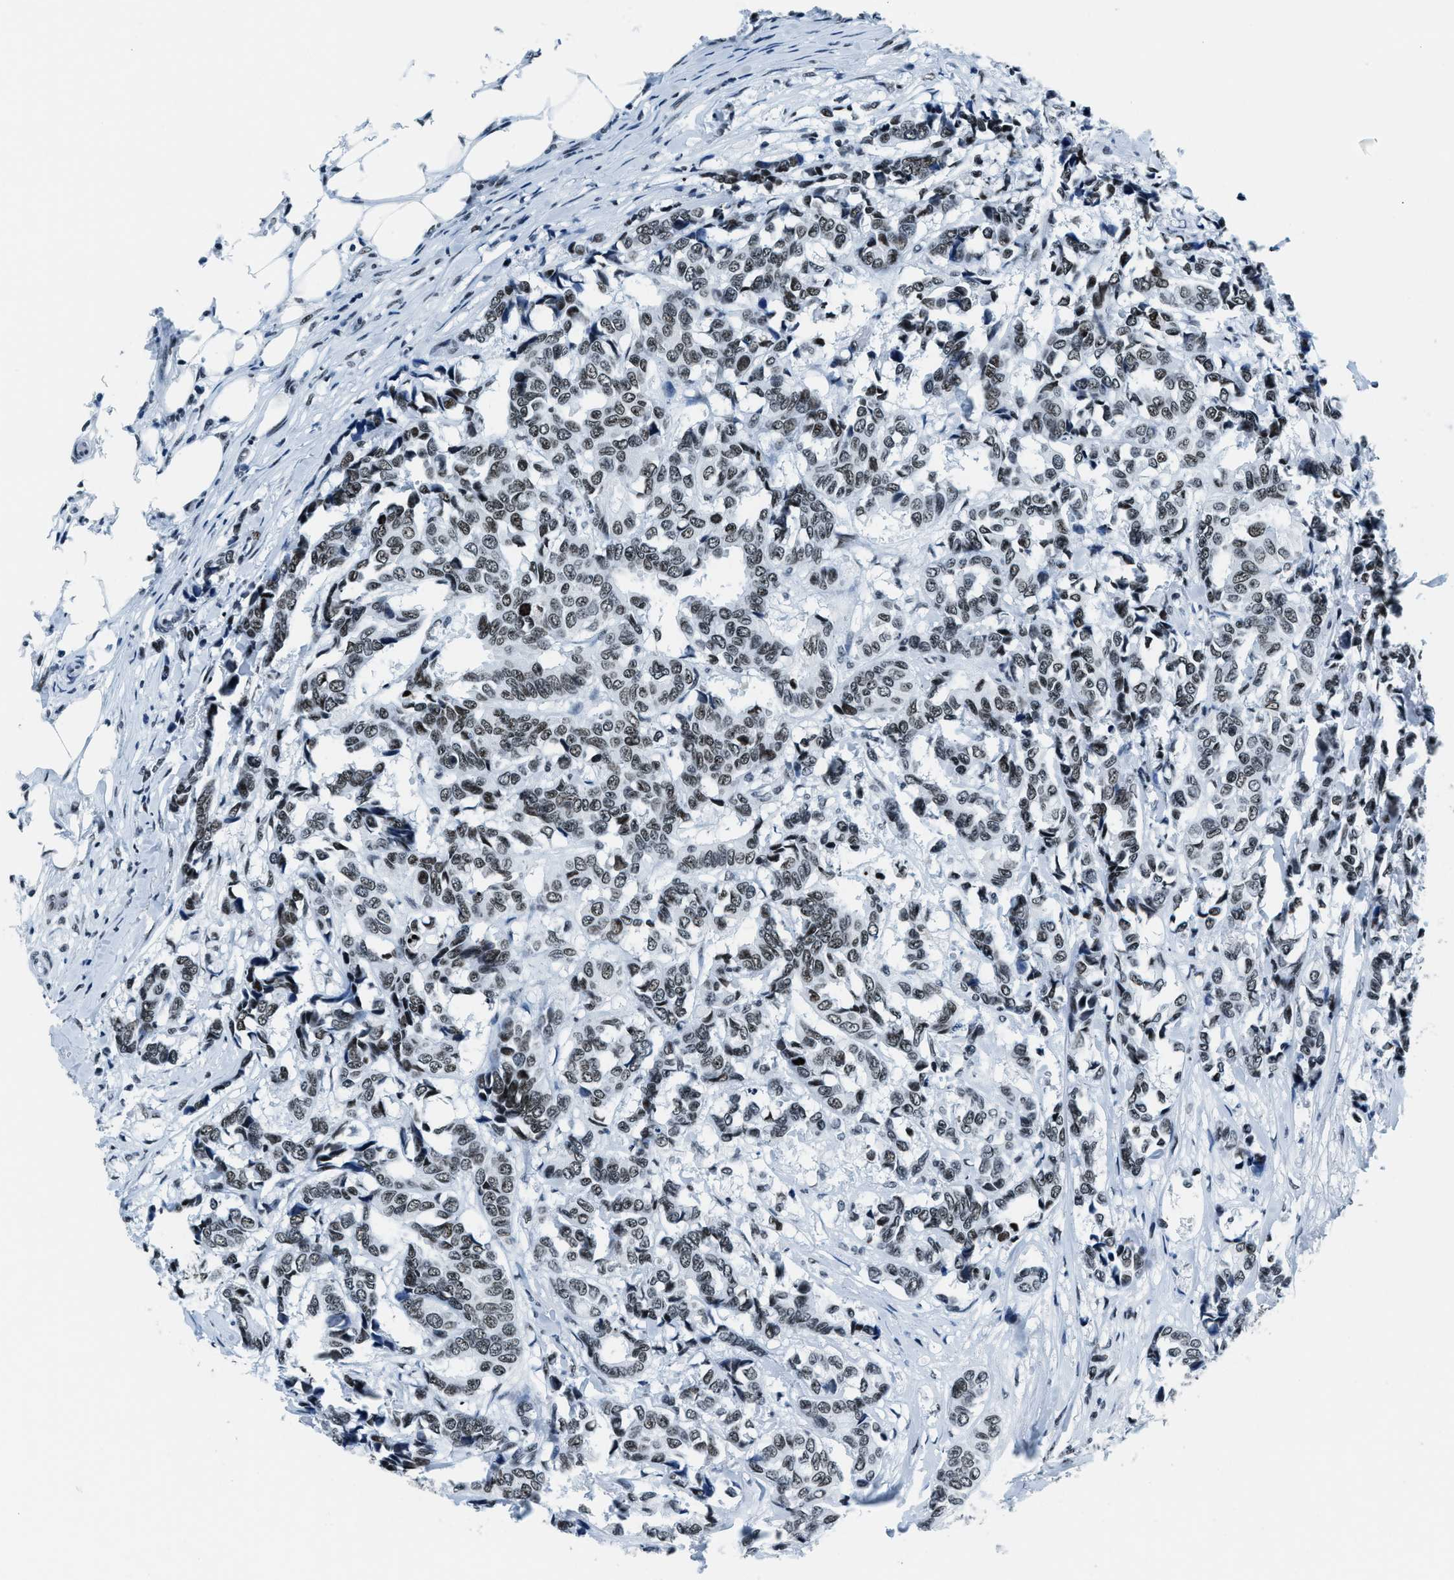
{"staining": {"intensity": "weak", "quantity": "<25%", "location": "nuclear"}, "tissue": "breast cancer", "cell_type": "Tumor cells", "image_type": "cancer", "snomed": [{"axis": "morphology", "description": "Duct carcinoma"}, {"axis": "topography", "description": "Breast"}], "caption": "Immunohistochemical staining of human breast cancer demonstrates no significant expression in tumor cells.", "gene": "TOP1", "patient": {"sex": "female", "age": 87}}